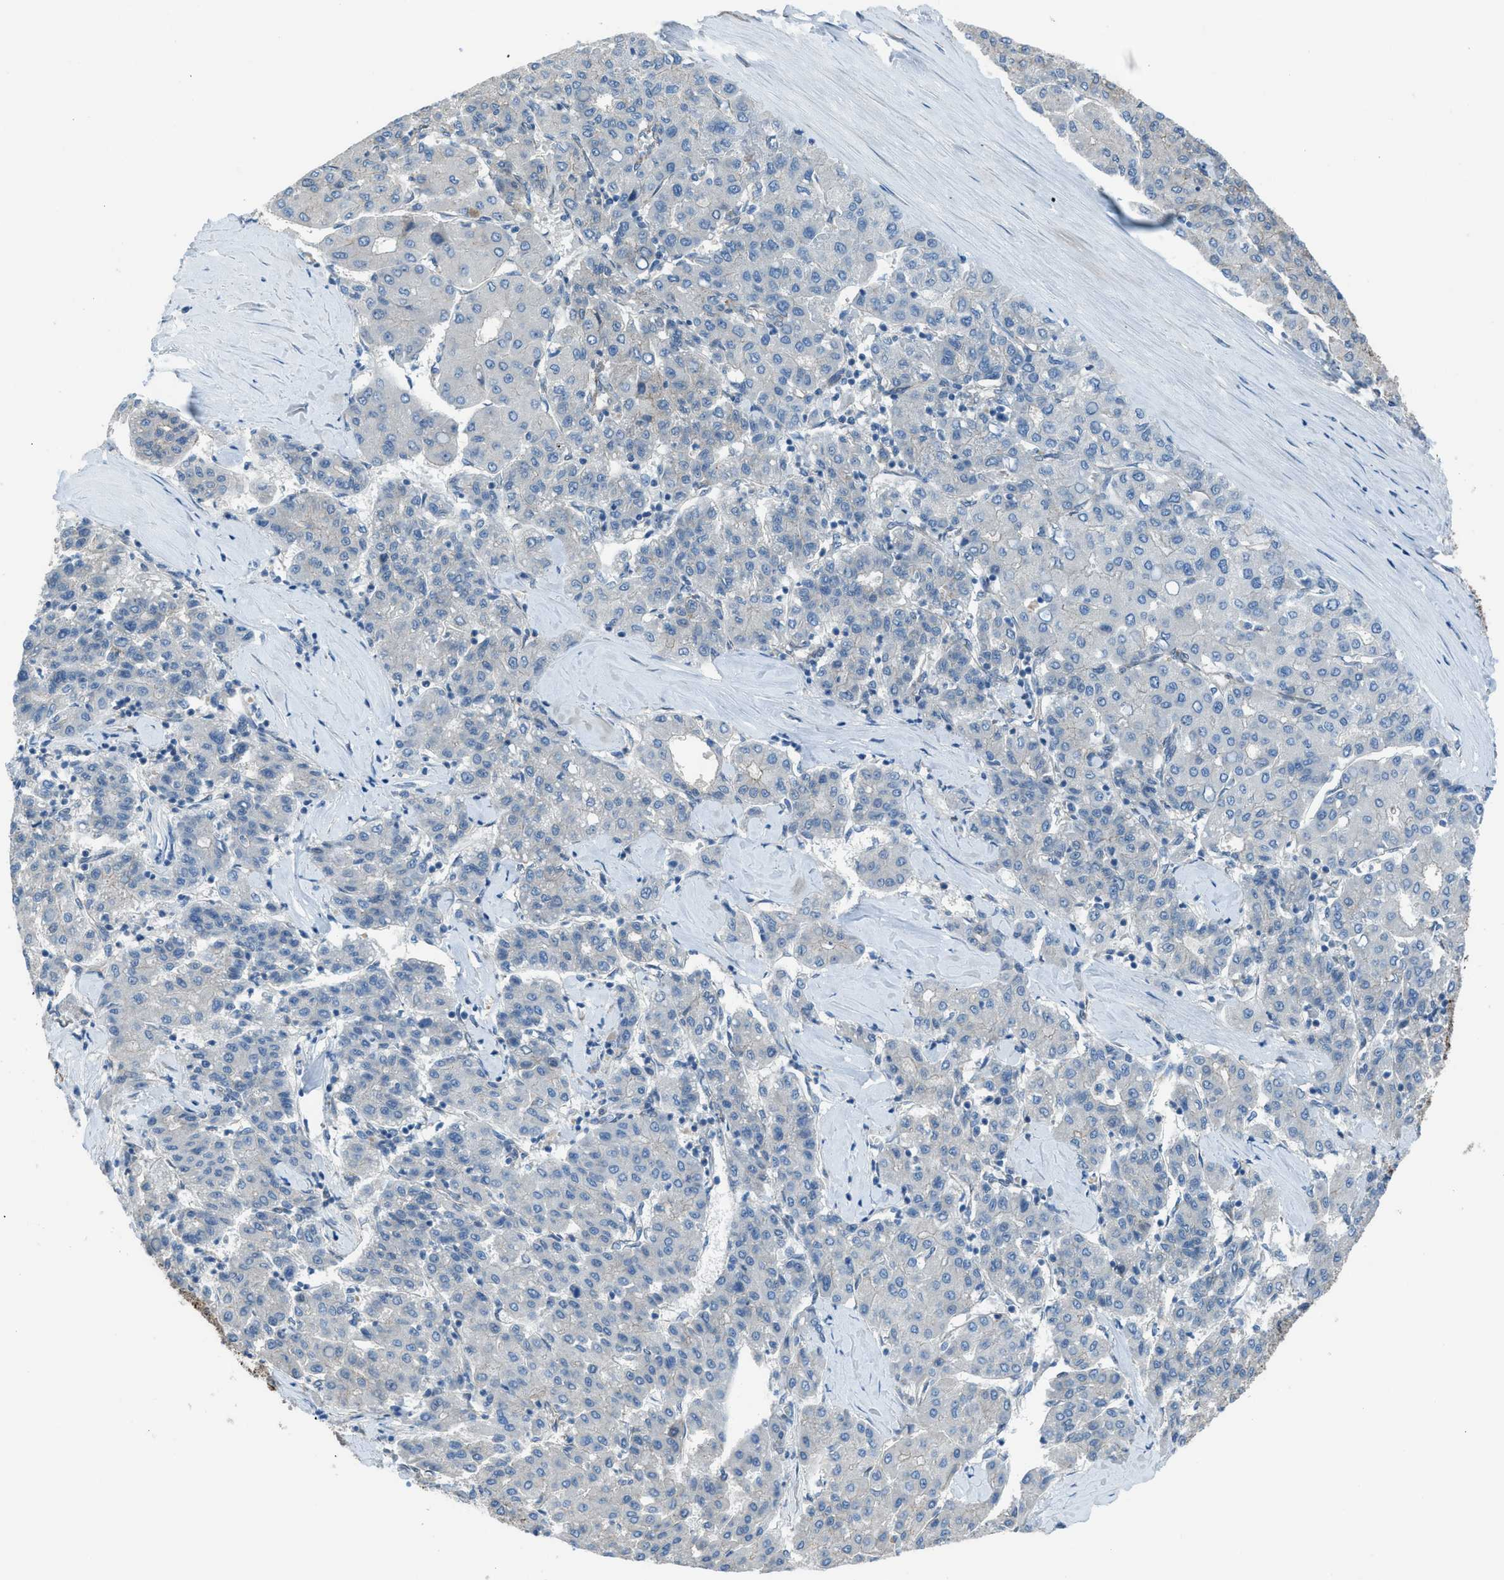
{"staining": {"intensity": "negative", "quantity": "none", "location": "none"}, "tissue": "liver cancer", "cell_type": "Tumor cells", "image_type": "cancer", "snomed": [{"axis": "morphology", "description": "Carcinoma, Hepatocellular, NOS"}, {"axis": "topography", "description": "Liver"}], "caption": "This is an IHC image of liver cancer (hepatocellular carcinoma). There is no staining in tumor cells.", "gene": "PRKN", "patient": {"sex": "male", "age": 65}}